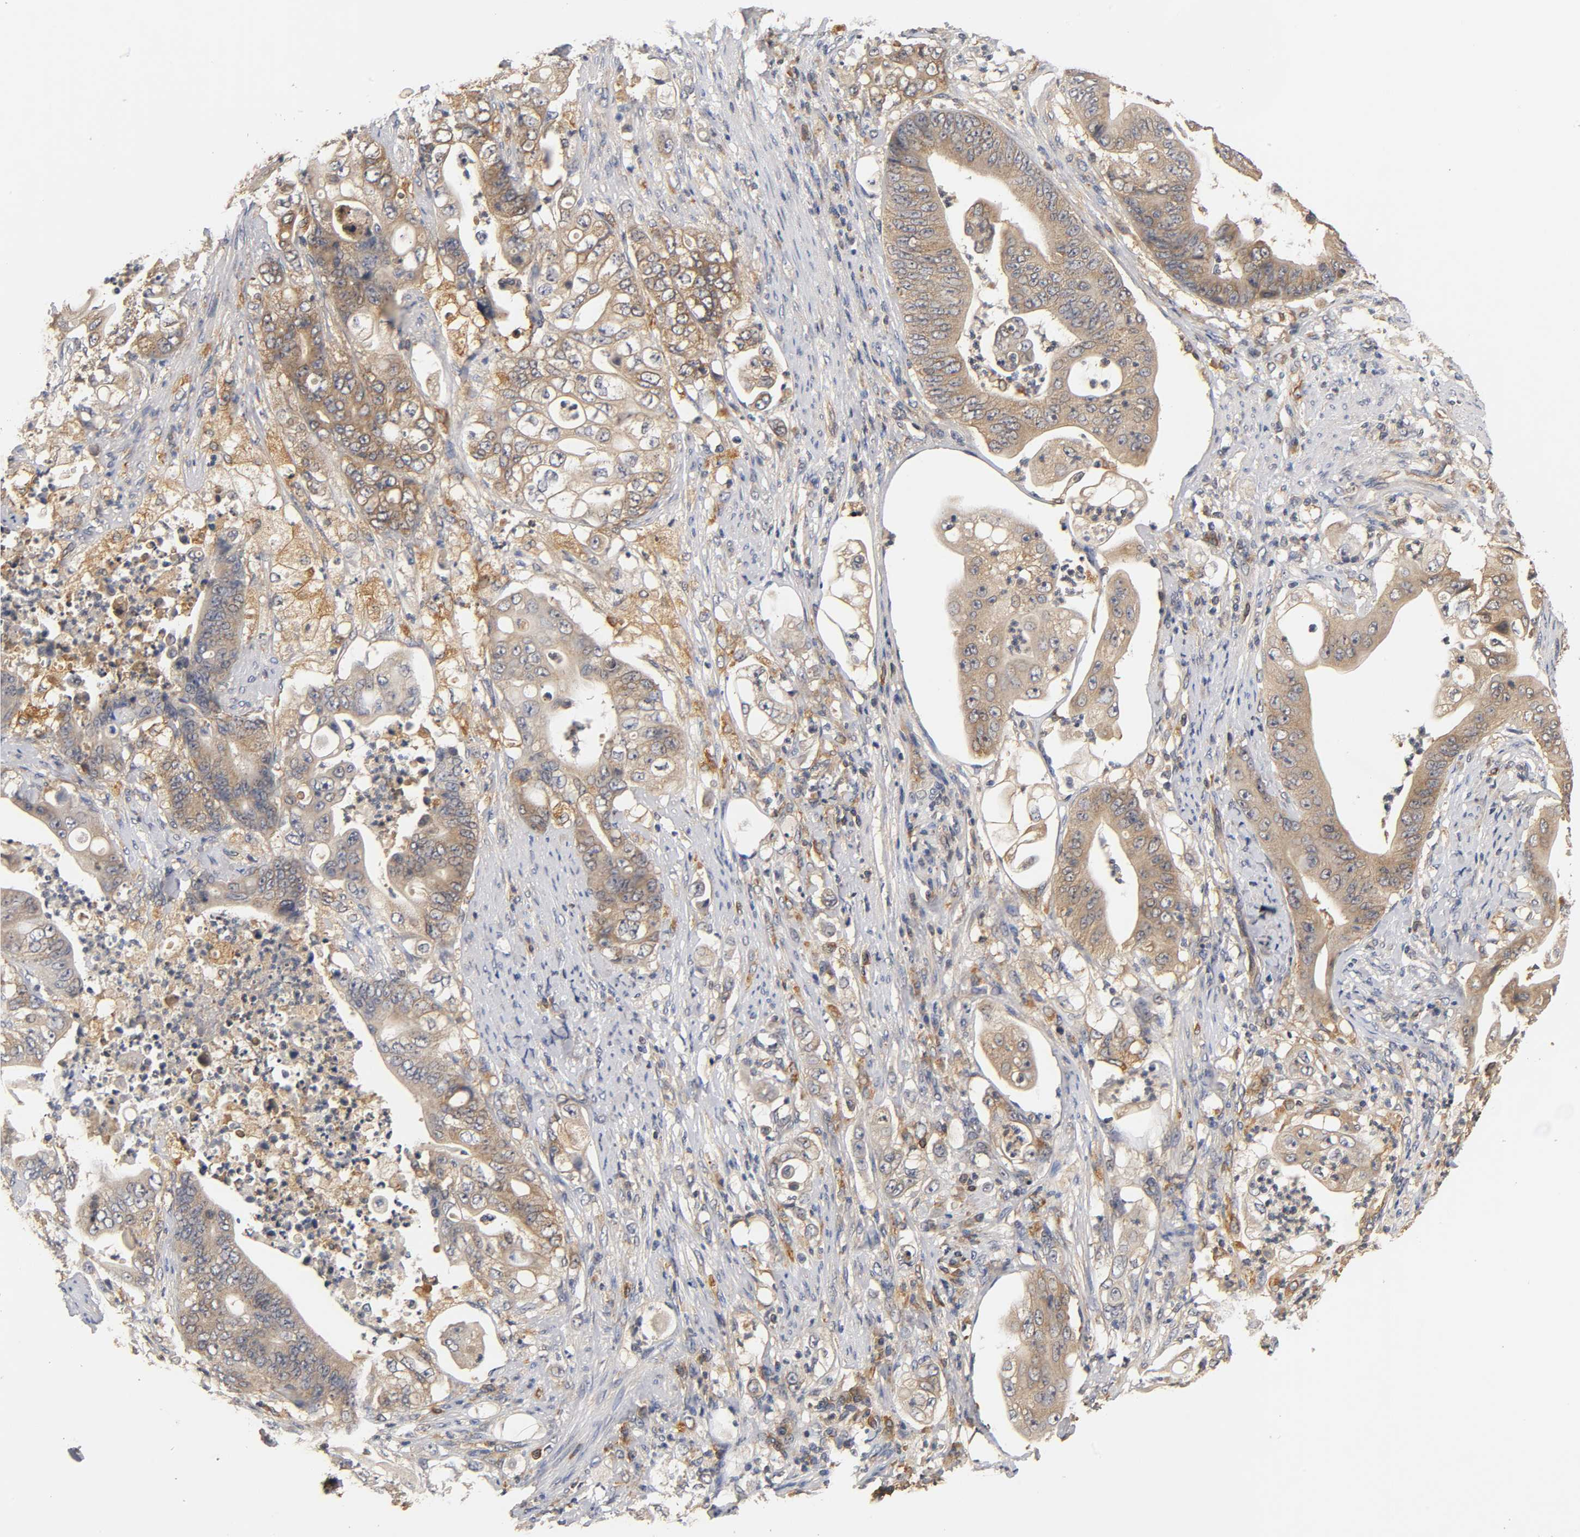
{"staining": {"intensity": "strong", "quantity": ">75%", "location": "cytoplasmic/membranous"}, "tissue": "stomach cancer", "cell_type": "Tumor cells", "image_type": "cancer", "snomed": [{"axis": "morphology", "description": "Adenocarcinoma, NOS"}, {"axis": "topography", "description": "Stomach"}], "caption": "Tumor cells exhibit strong cytoplasmic/membranous expression in about >75% of cells in stomach adenocarcinoma.", "gene": "SCAP", "patient": {"sex": "female", "age": 73}}